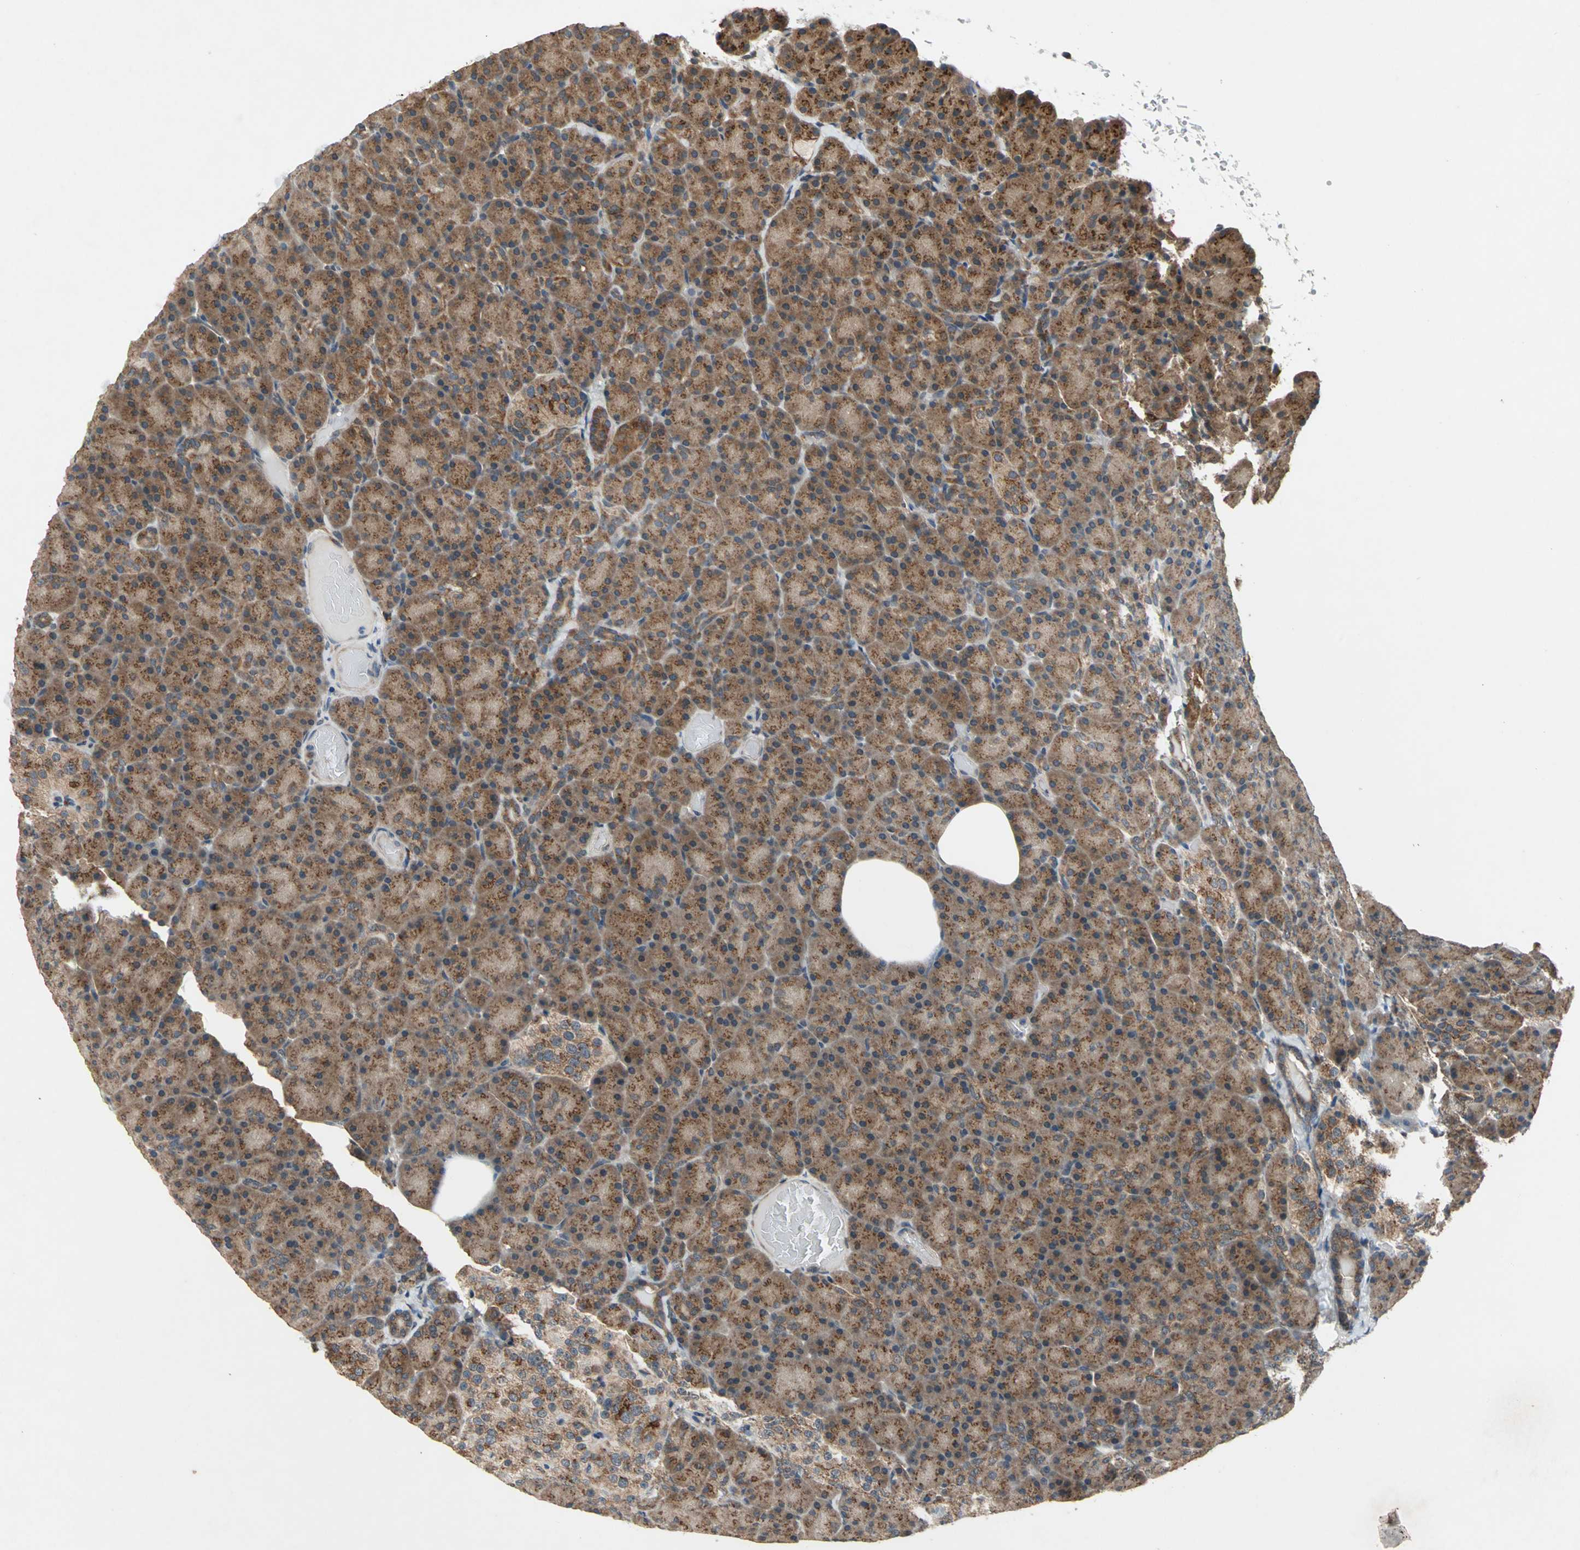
{"staining": {"intensity": "moderate", "quantity": ">75%", "location": "cytoplasmic/membranous"}, "tissue": "pancreas", "cell_type": "Exocrine glandular cells", "image_type": "normal", "snomed": [{"axis": "morphology", "description": "Normal tissue, NOS"}, {"axis": "topography", "description": "Pancreas"}], "caption": "The immunohistochemical stain highlights moderate cytoplasmic/membranous expression in exocrine glandular cells of benign pancreas. Using DAB (3,3'-diaminobenzidine) (brown) and hematoxylin (blue) stains, captured at high magnification using brightfield microscopy.", "gene": "NFKBIE", "patient": {"sex": "female", "age": 43}}